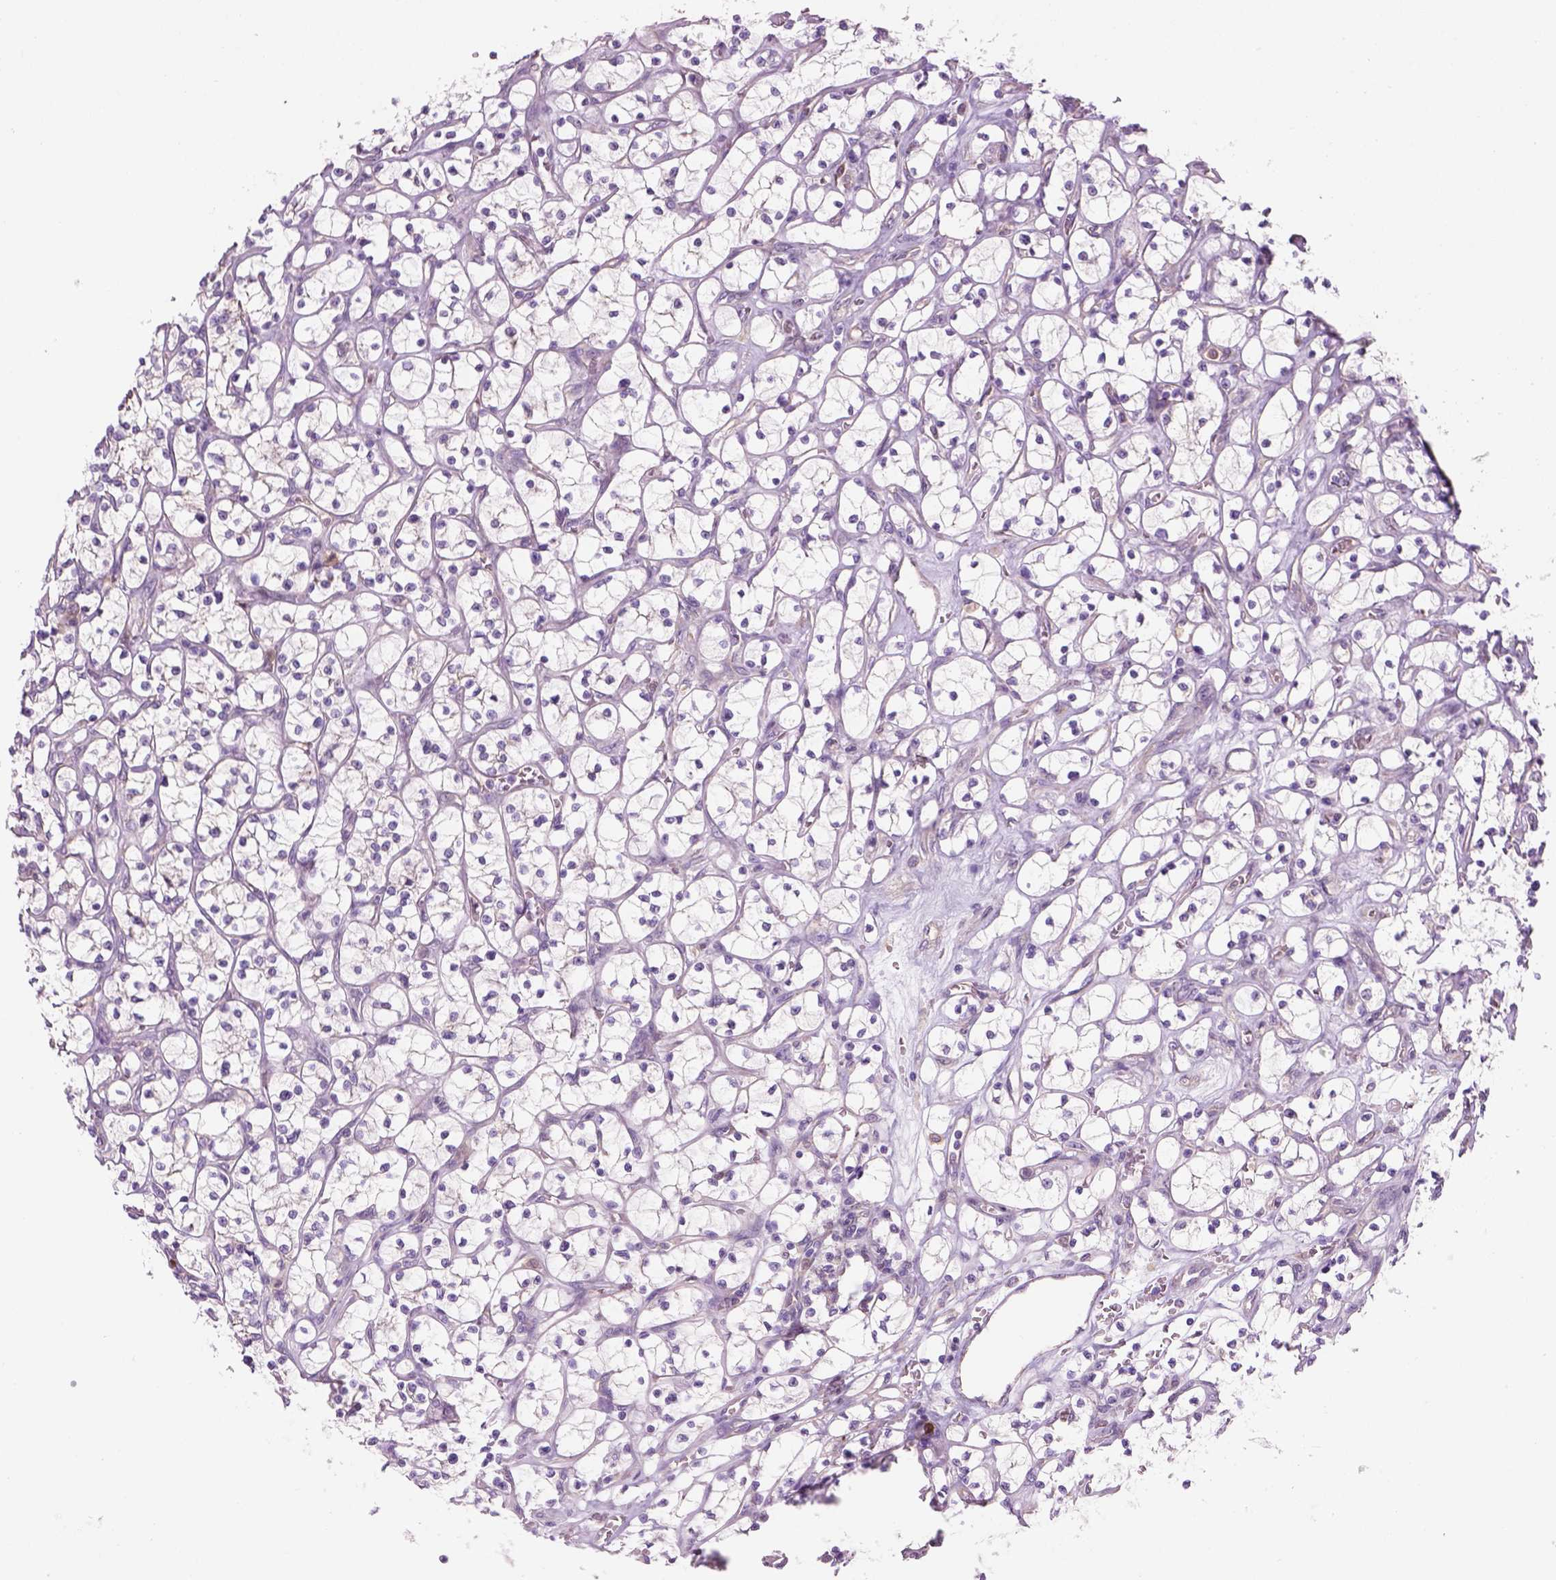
{"staining": {"intensity": "negative", "quantity": "none", "location": "none"}, "tissue": "renal cancer", "cell_type": "Tumor cells", "image_type": "cancer", "snomed": [{"axis": "morphology", "description": "Adenocarcinoma, NOS"}, {"axis": "topography", "description": "Kidney"}], "caption": "A histopathology image of human renal cancer (adenocarcinoma) is negative for staining in tumor cells. (DAB (3,3'-diaminobenzidine) immunohistochemistry (IHC), high magnification).", "gene": "CD84", "patient": {"sex": "female", "age": 64}}